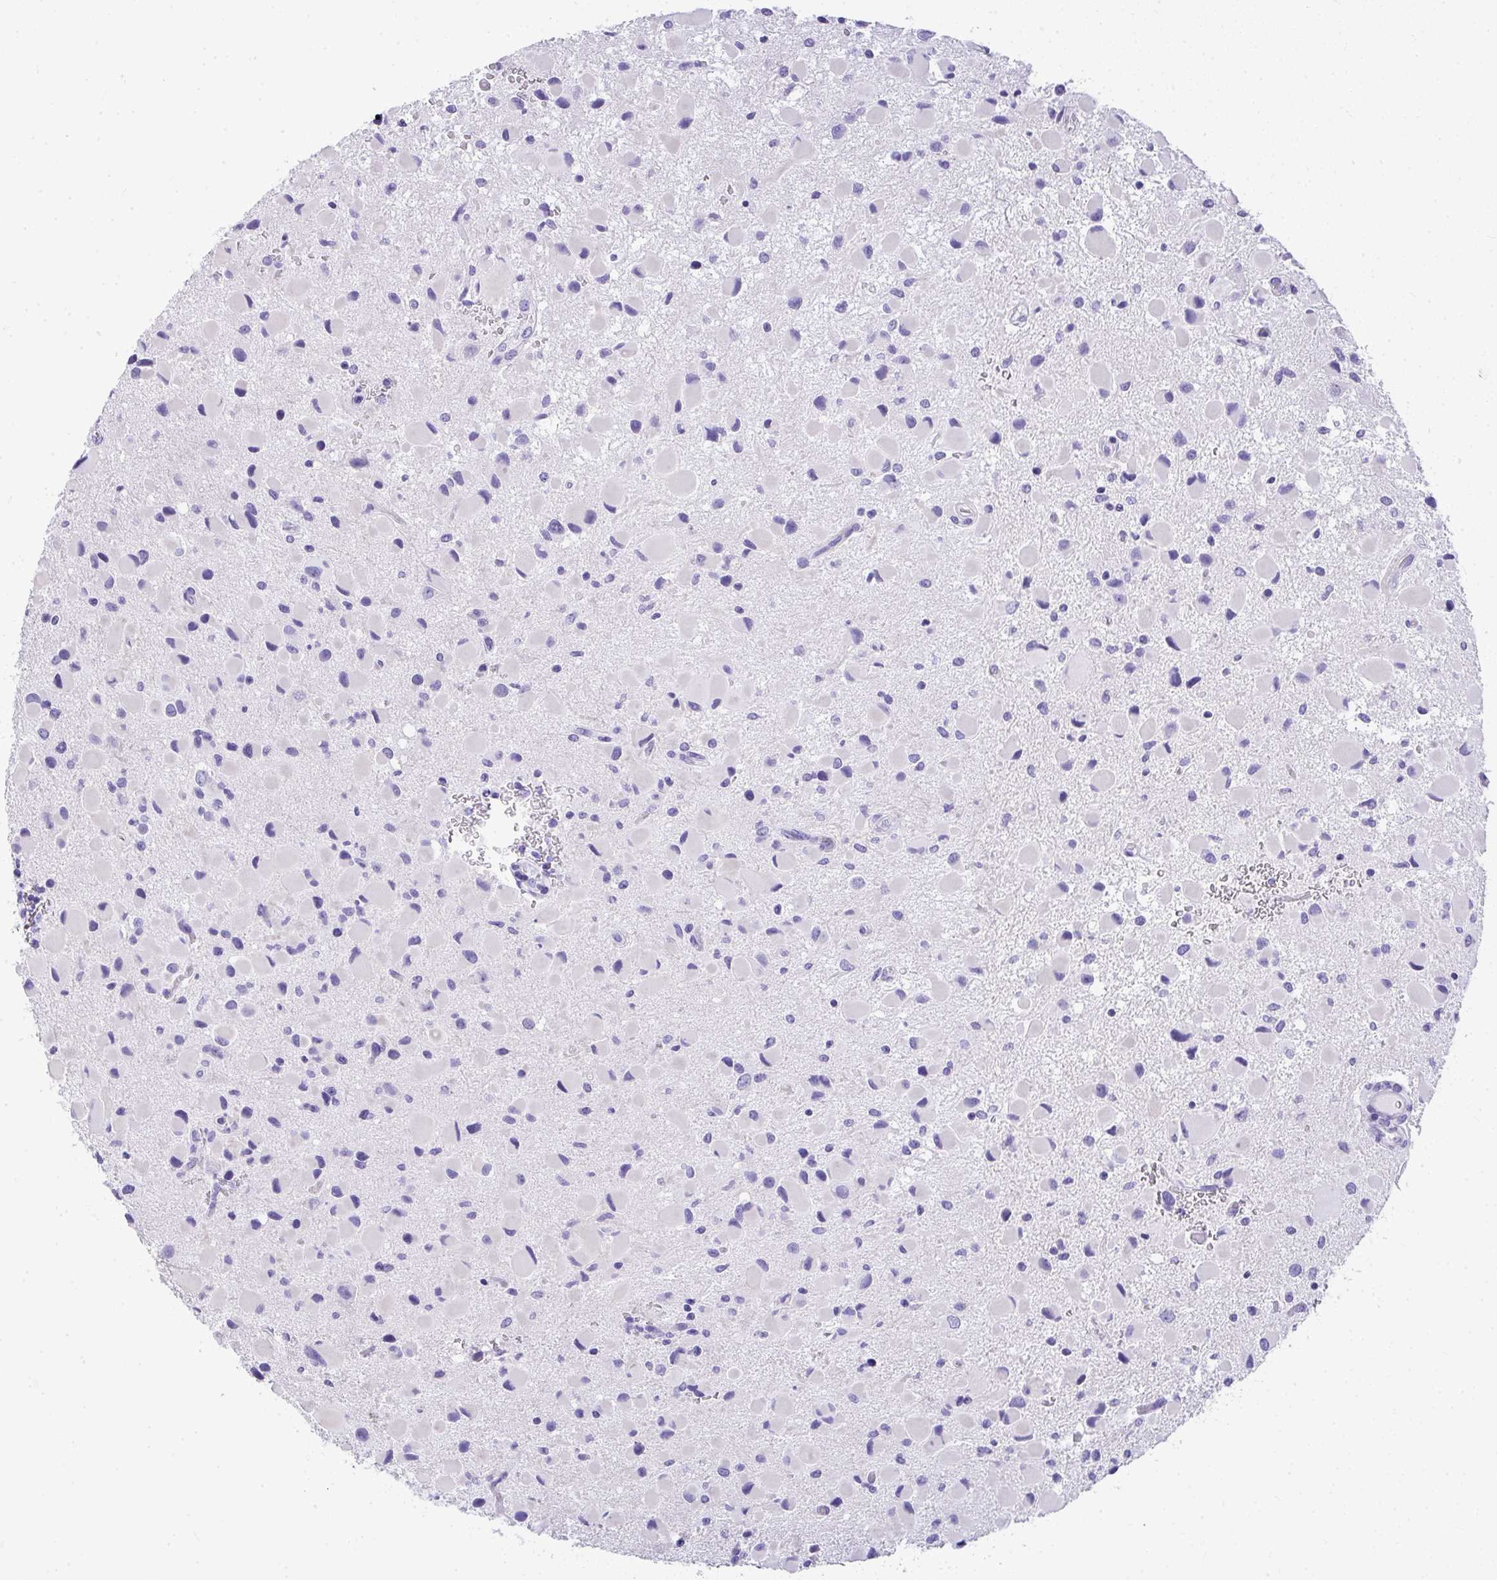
{"staining": {"intensity": "negative", "quantity": "none", "location": "none"}, "tissue": "glioma", "cell_type": "Tumor cells", "image_type": "cancer", "snomed": [{"axis": "morphology", "description": "Glioma, malignant, Low grade"}, {"axis": "topography", "description": "Brain"}], "caption": "Immunohistochemical staining of human glioma reveals no significant positivity in tumor cells. Nuclei are stained in blue.", "gene": "AVIL", "patient": {"sex": "female", "age": 32}}